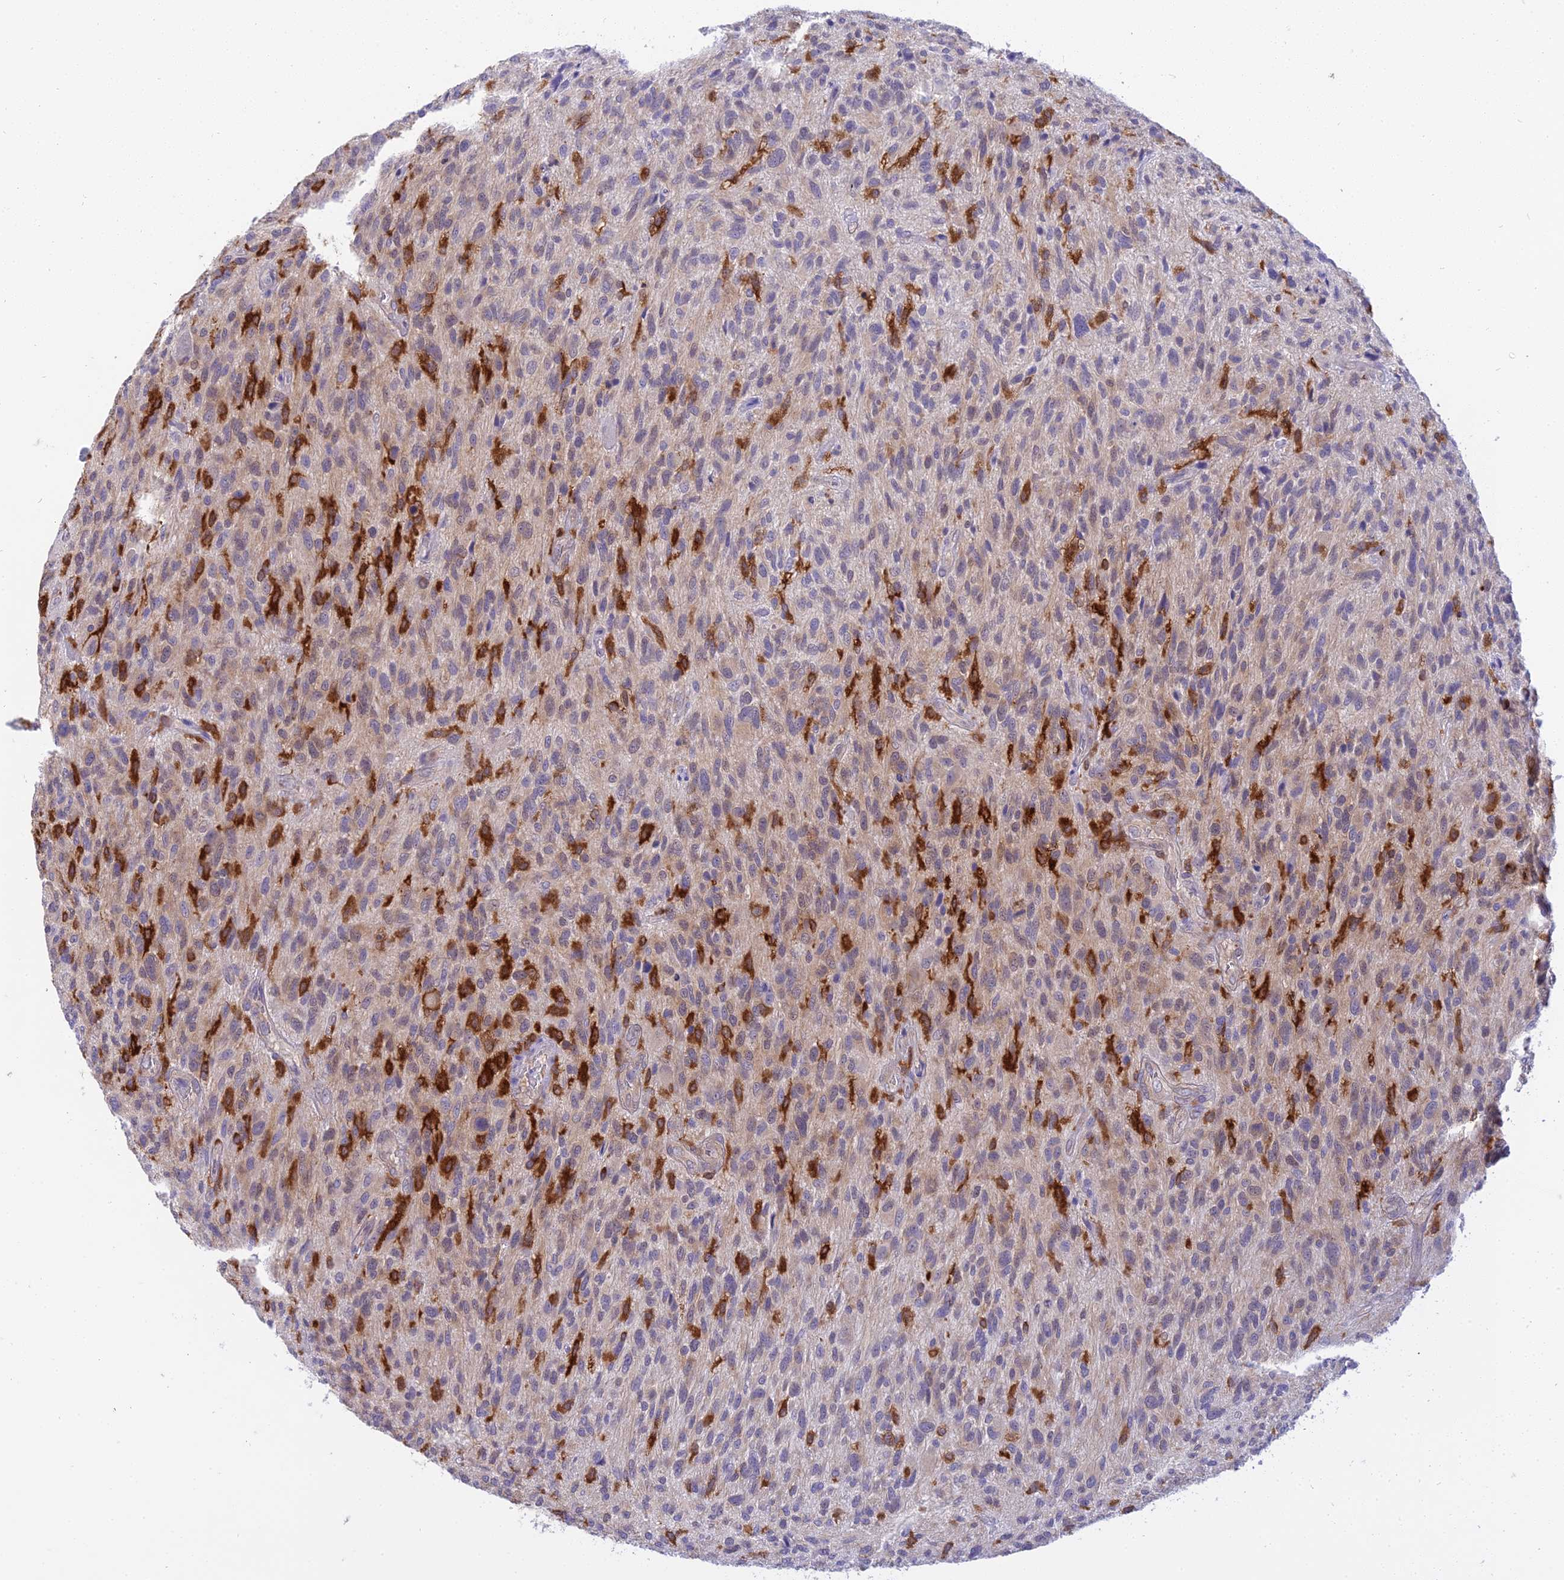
{"staining": {"intensity": "strong", "quantity": "<25%", "location": "cytoplasmic/membranous"}, "tissue": "glioma", "cell_type": "Tumor cells", "image_type": "cancer", "snomed": [{"axis": "morphology", "description": "Glioma, malignant, High grade"}, {"axis": "topography", "description": "Brain"}], "caption": "Protein staining of glioma tissue exhibits strong cytoplasmic/membranous staining in about <25% of tumor cells. Ihc stains the protein in brown and the nuclei are stained blue.", "gene": "UBE2G1", "patient": {"sex": "male", "age": 47}}